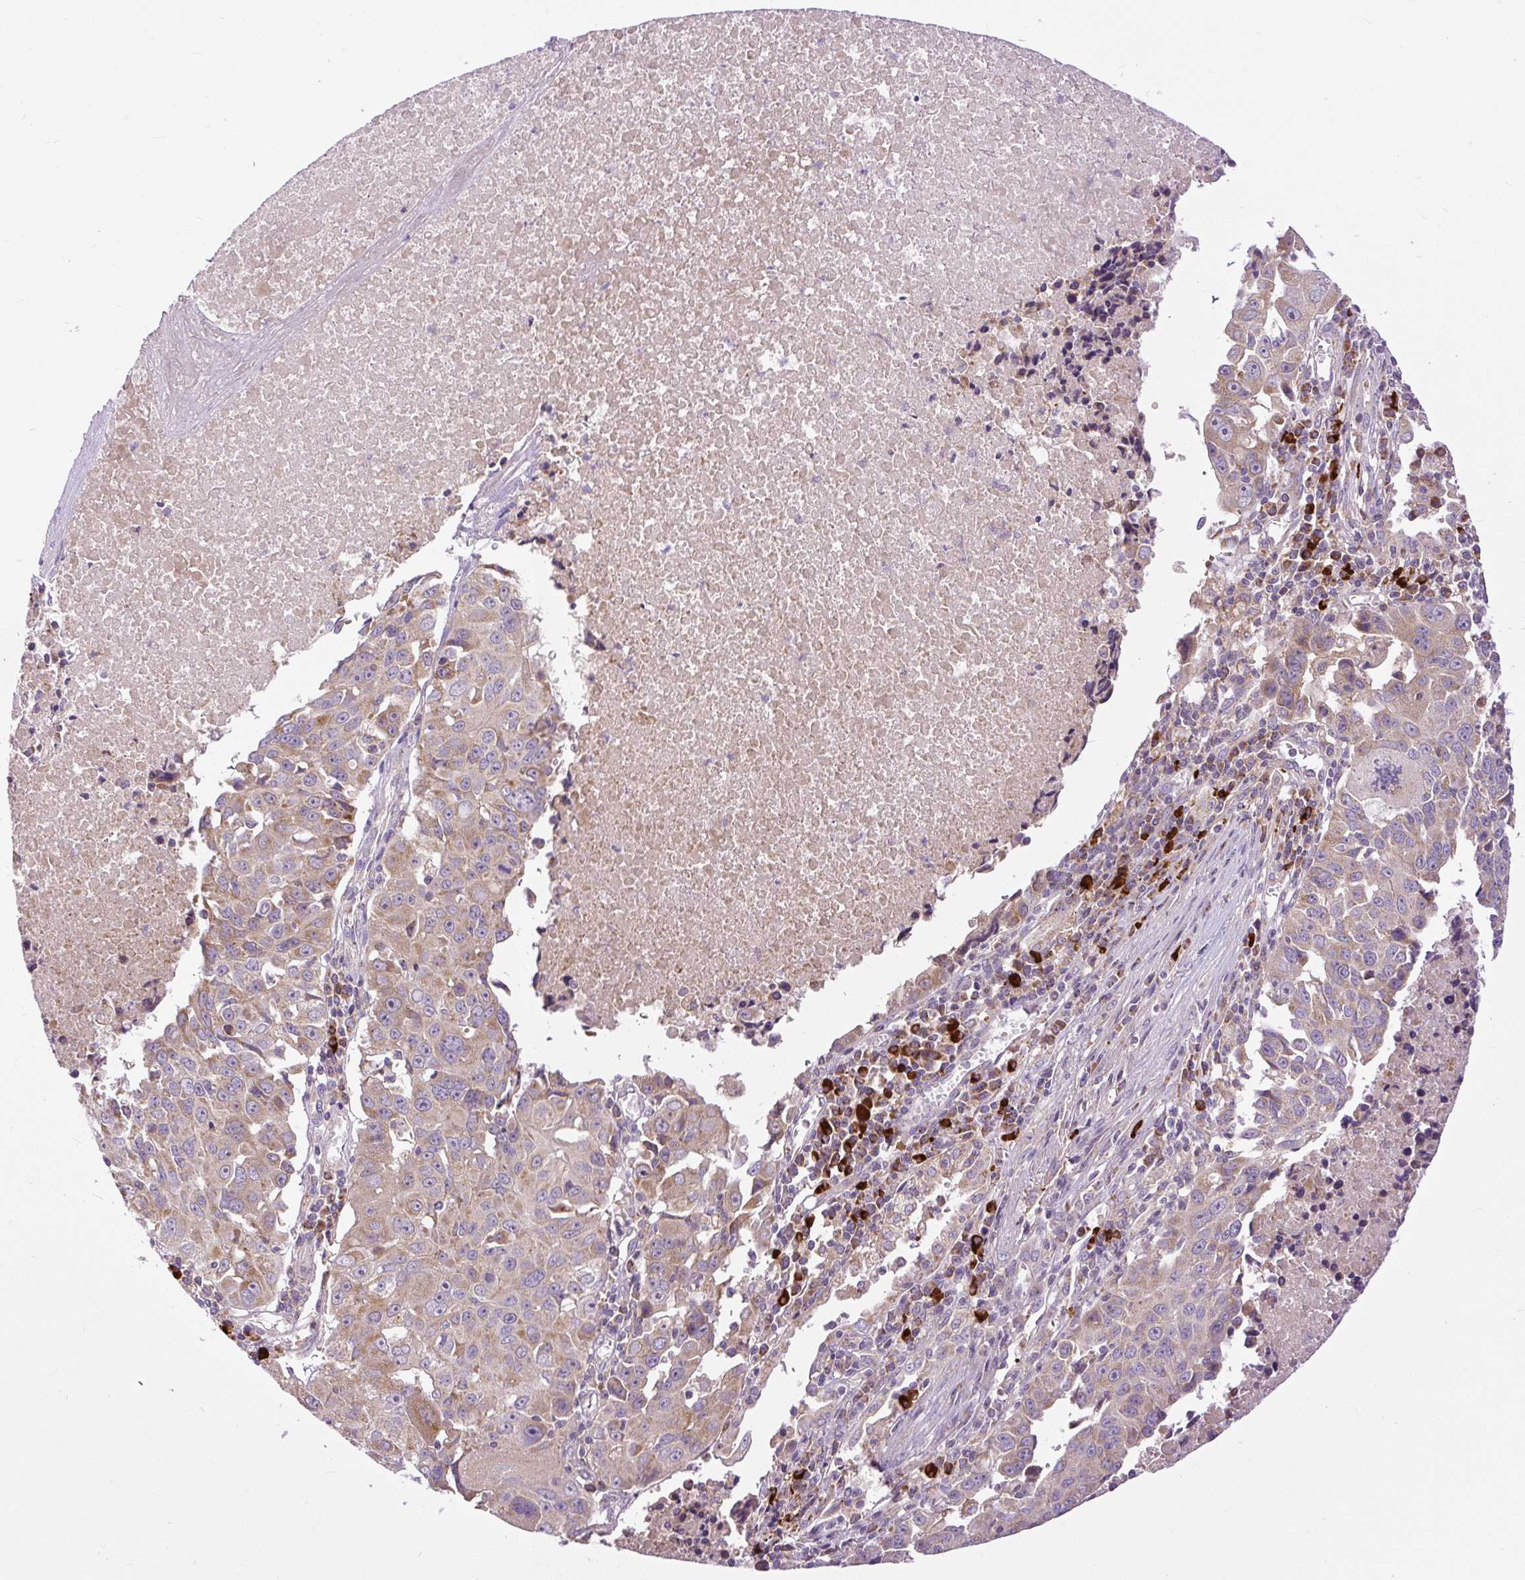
{"staining": {"intensity": "weak", "quantity": "<25%", "location": "cytoplasmic/membranous"}, "tissue": "lung cancer", "cell_type": "Tumor cells", "image_type": "cancer", "snomed": [{"axis": "morphology", "description": "Squamous cell carcinoma, NOS"}, {"axis": "topography", "description": "Lung"}], "caption": "Squamous cell carcinoma (lung) stained for a protein using immunohistochemistry (IHC) exhibits no positivity tumor cells.", "gene": "TM2D3", "patient": {"sex": "female", "age": 66}}